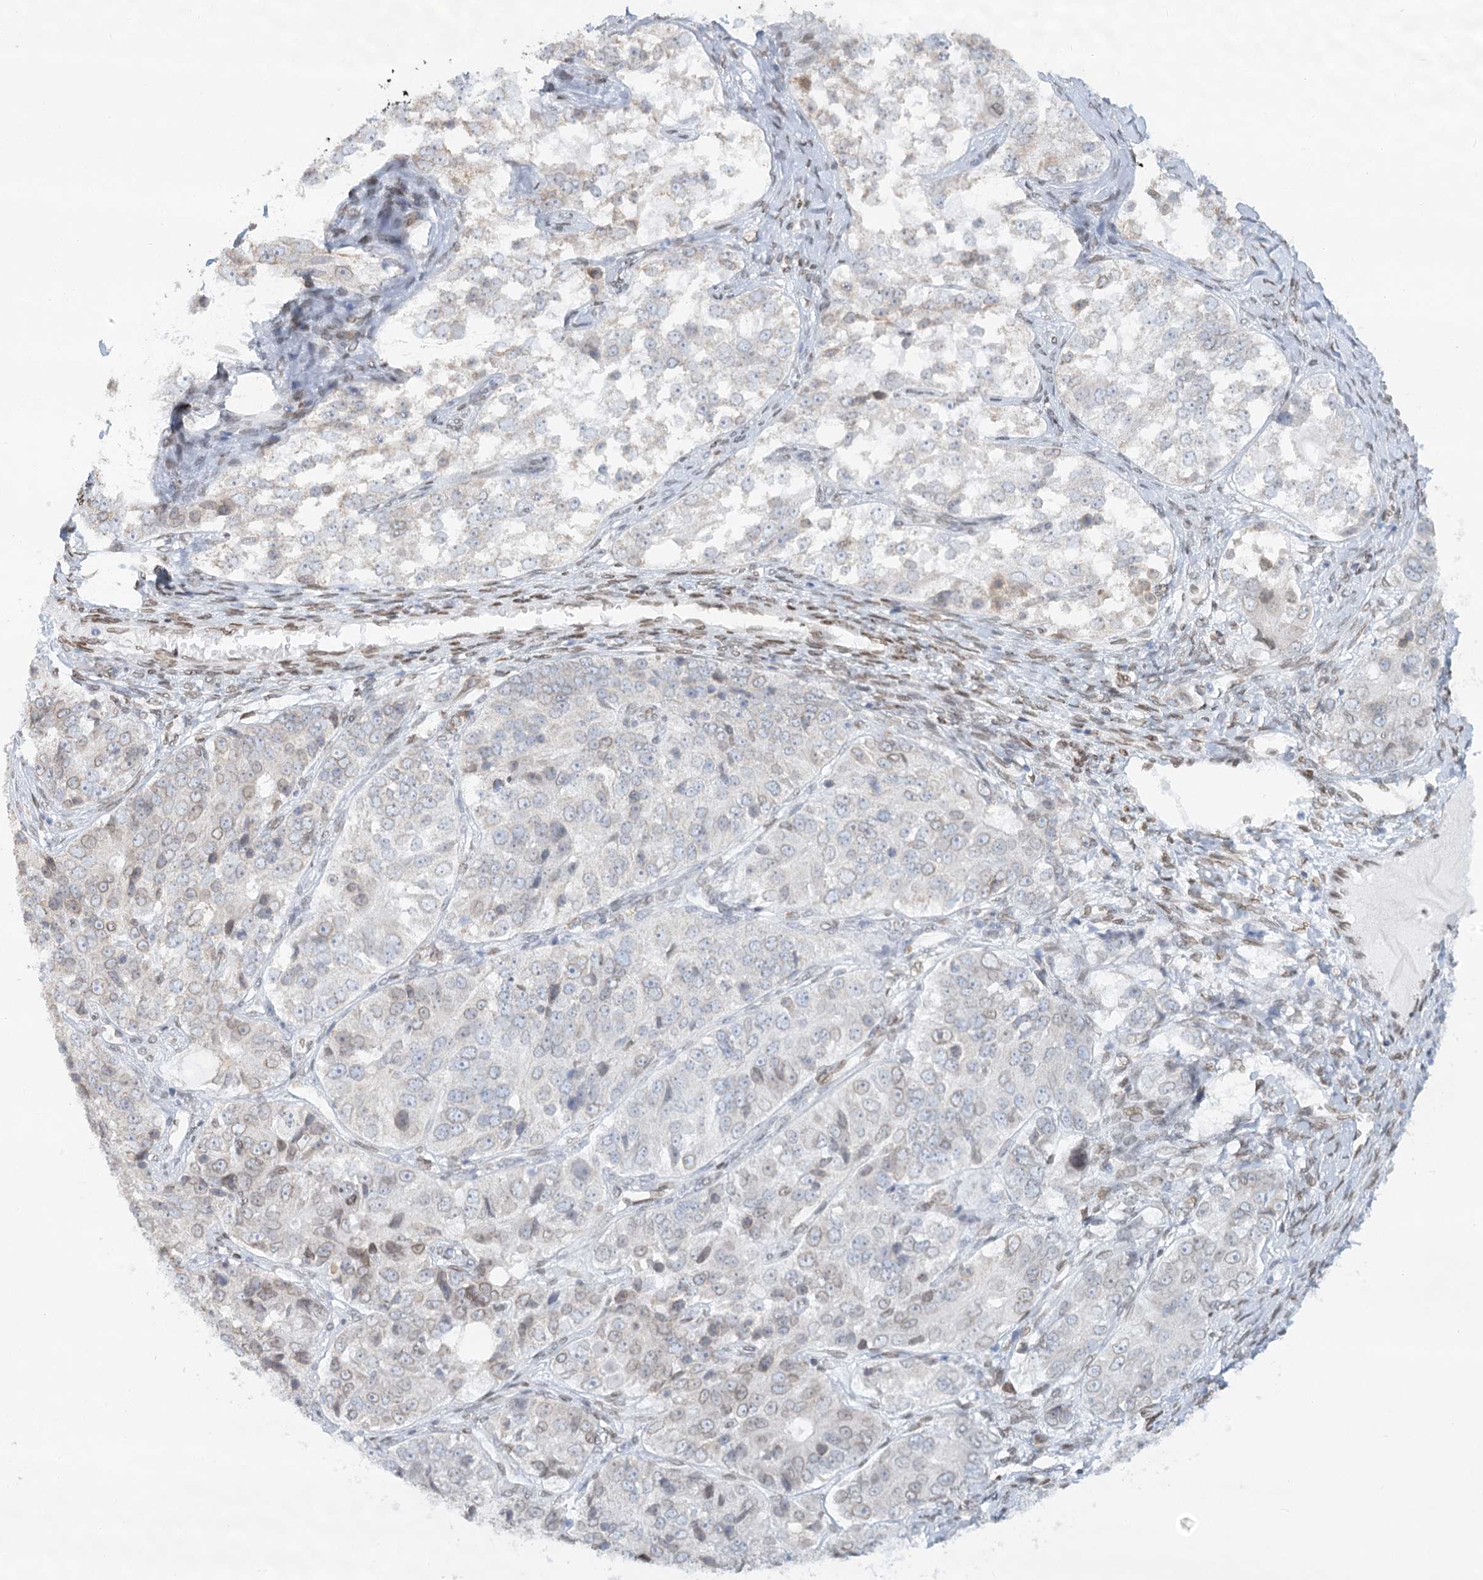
{"staining": {"intensity": "negative", "quantity": "none", "location": "none"}, "tissue": "ovarian cancer", "cell_type": "Tumor cells", "image_type": "cancer", "snomed": [{"axis": "morphology", "description": "Carcinoma, endometroid"}, {"axis": "topography", "description": "Ovary"}], "caption": "DAB (3,3'-diaminobenzidine) immunohistochemical staining of ovarian endometroid carcinoma displays no significant staining in tumor cells. (Stains: DAB (3,3'-diaminobenzidine) immunohistochemistry with hematoxylin counter stain, Microscopy: brightfield microscopy at high magnification).", "gene": "VWA5A", "patient": {"sex": "female", "age": 51}}